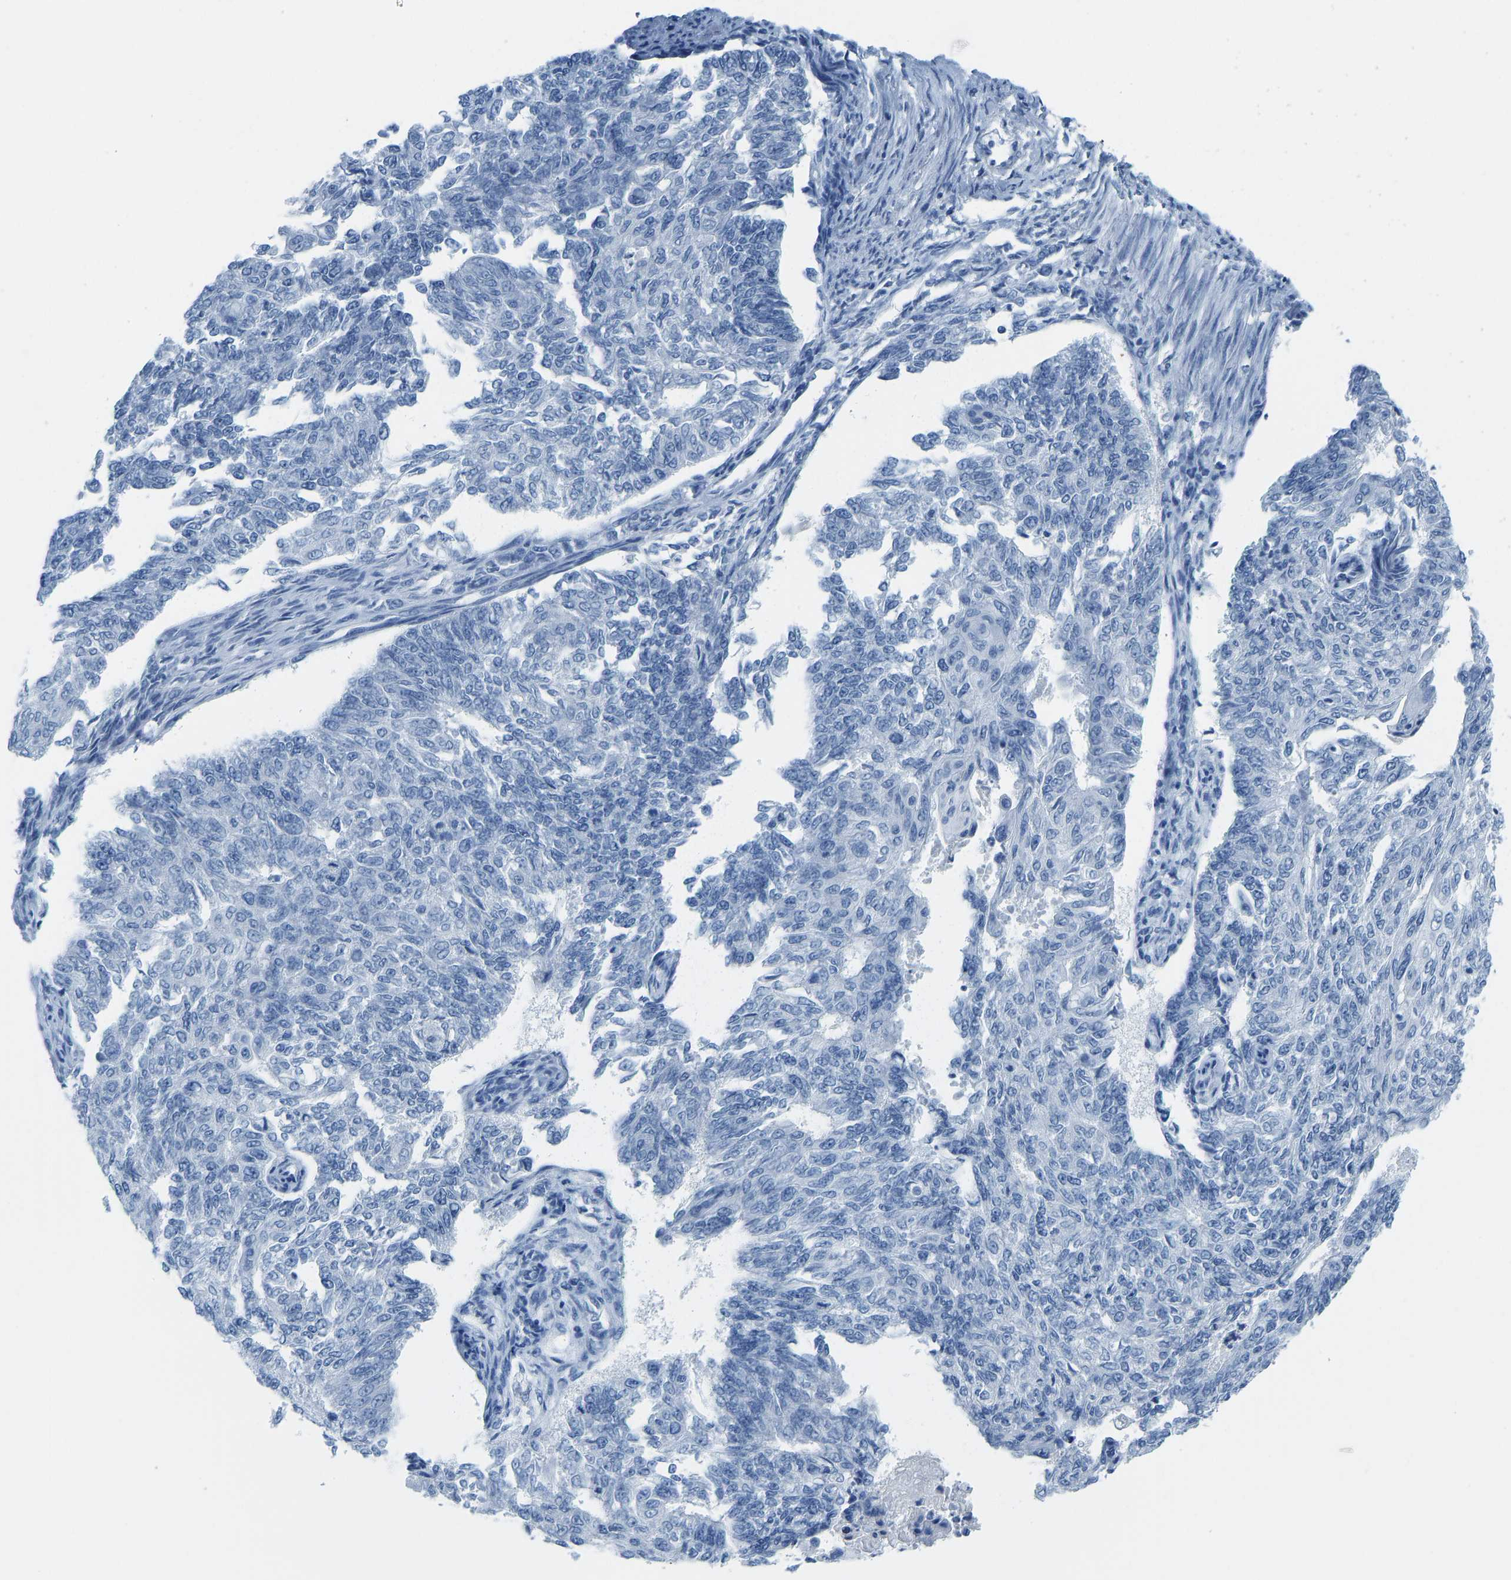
{"staining": {"intensity": "negative", "quantity": "none", "location": "none"}, "tissue": "endometrial cancer", "cell_type": "Tumor cells", "image_type": "cancer", "snomed": [{"axis": "morphology", "description": "Adenocarcinoma, NOS"}, {"axis": "topography", "description": "Endometrium"}], "caption": "A high-resolution photomicrograph shows immunohistochemistry (IHC) staining of endometrial adenocarcinoma, which demonstrates no significant staining in tumor cells. Nuclei are stained in blue.", "gene": "SERPINB3", "patient": {"sex": "female", "age": 32}}